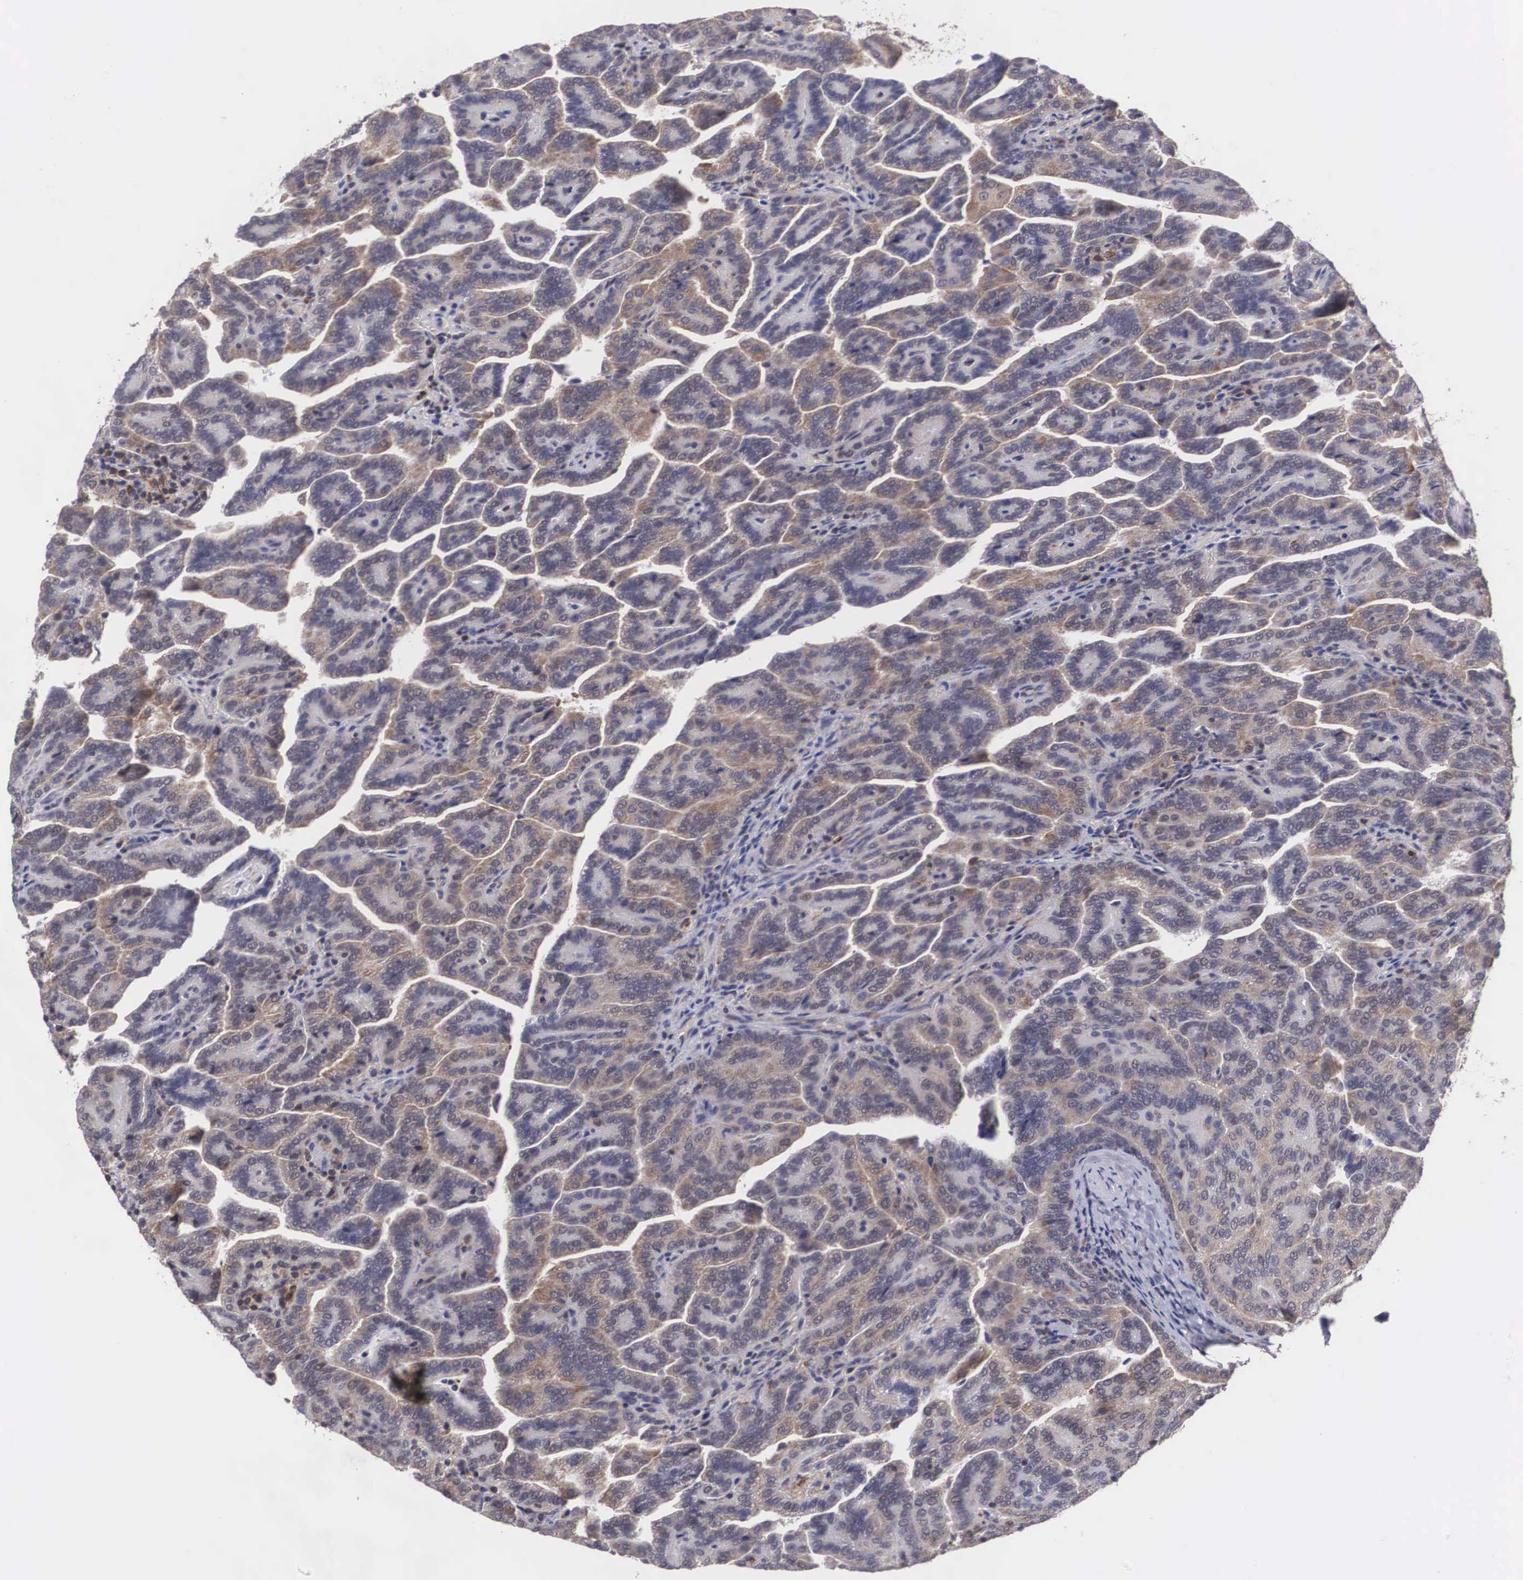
{"staining": {"intensity": "weak", "quantity": ">75%", "location": "cytoplasmic/membranous"}, "tissue": "renal cancer", "cell_type": "Tumor cells", "image_type": "cancer", "snomed": [{"axis": "morphology", "description": "Adenocarcinoma, NOS"}, {"axis": "topography", "description": "Kidney"}], "caption": "Renal cancer (adenocarcinoma) tissue exhibits weak cytoplasmic/membranous staining in approximately >75% of tumor cells, visualized by immunohistochemistry.", "gene": "ADSL", "patient": {"sex": "male", "age": 61}}